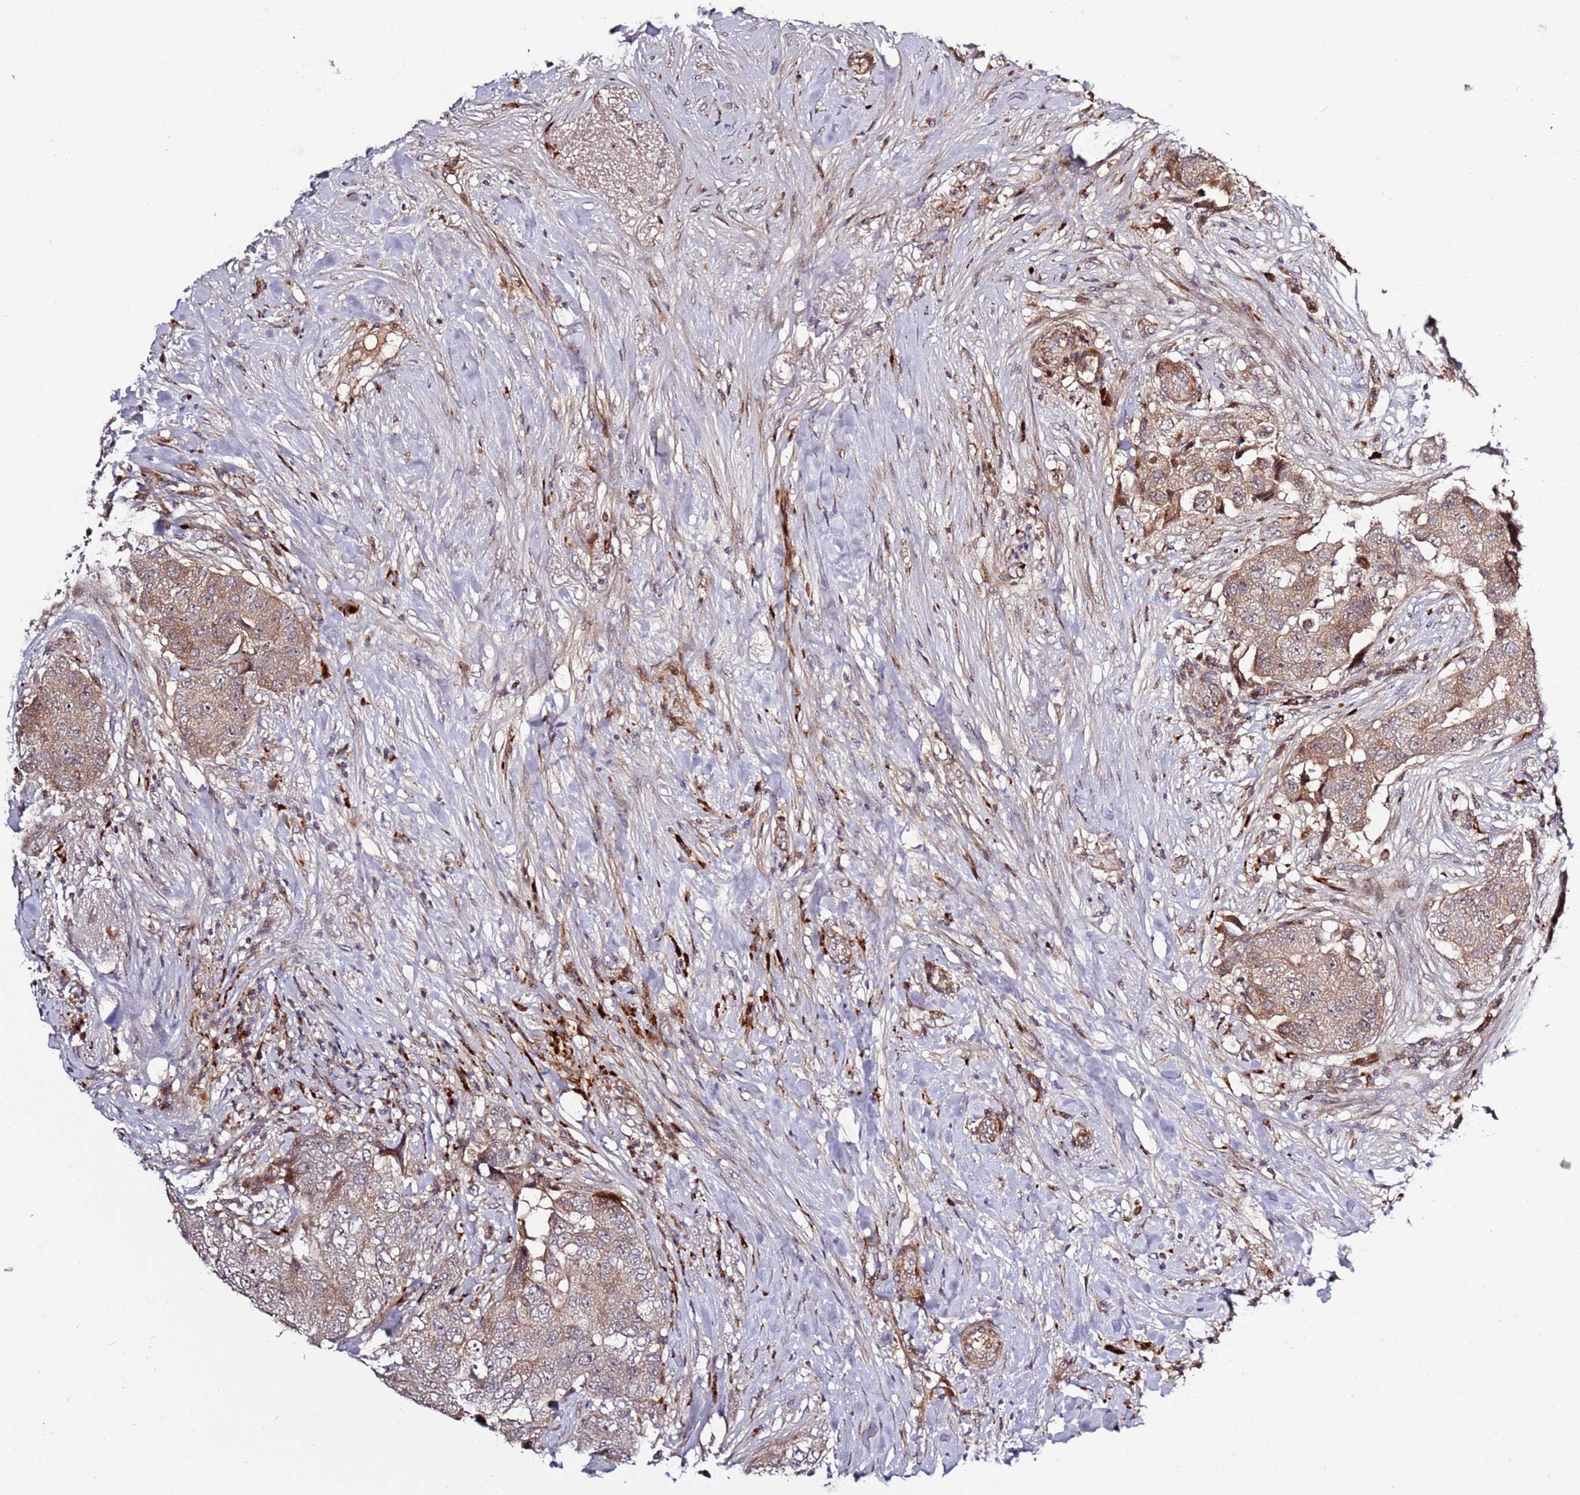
{"staining": {"intensity": "moderate", "quantity": ">75%", "location": "cytoplasmic/membranous"}, "tissue": "breast cancer", "cell_type": "Tumor cells", "image_type": "cancer", "snomed": [{"axis": "morphology", "description": "Normal tissue, NOS"}, {"axis": "morphology", "description": "Duct carcinoma"}, {"axis": "topography", "description": "Breast"}], "caption": "This is an image of immunohistochemistry staining of breast cancer, which shows moderate expression in the cytoplasmic/membranous of tumor cells.", "gene": "RHBDL1", "patient": {"sex": "female", "age": 62}}